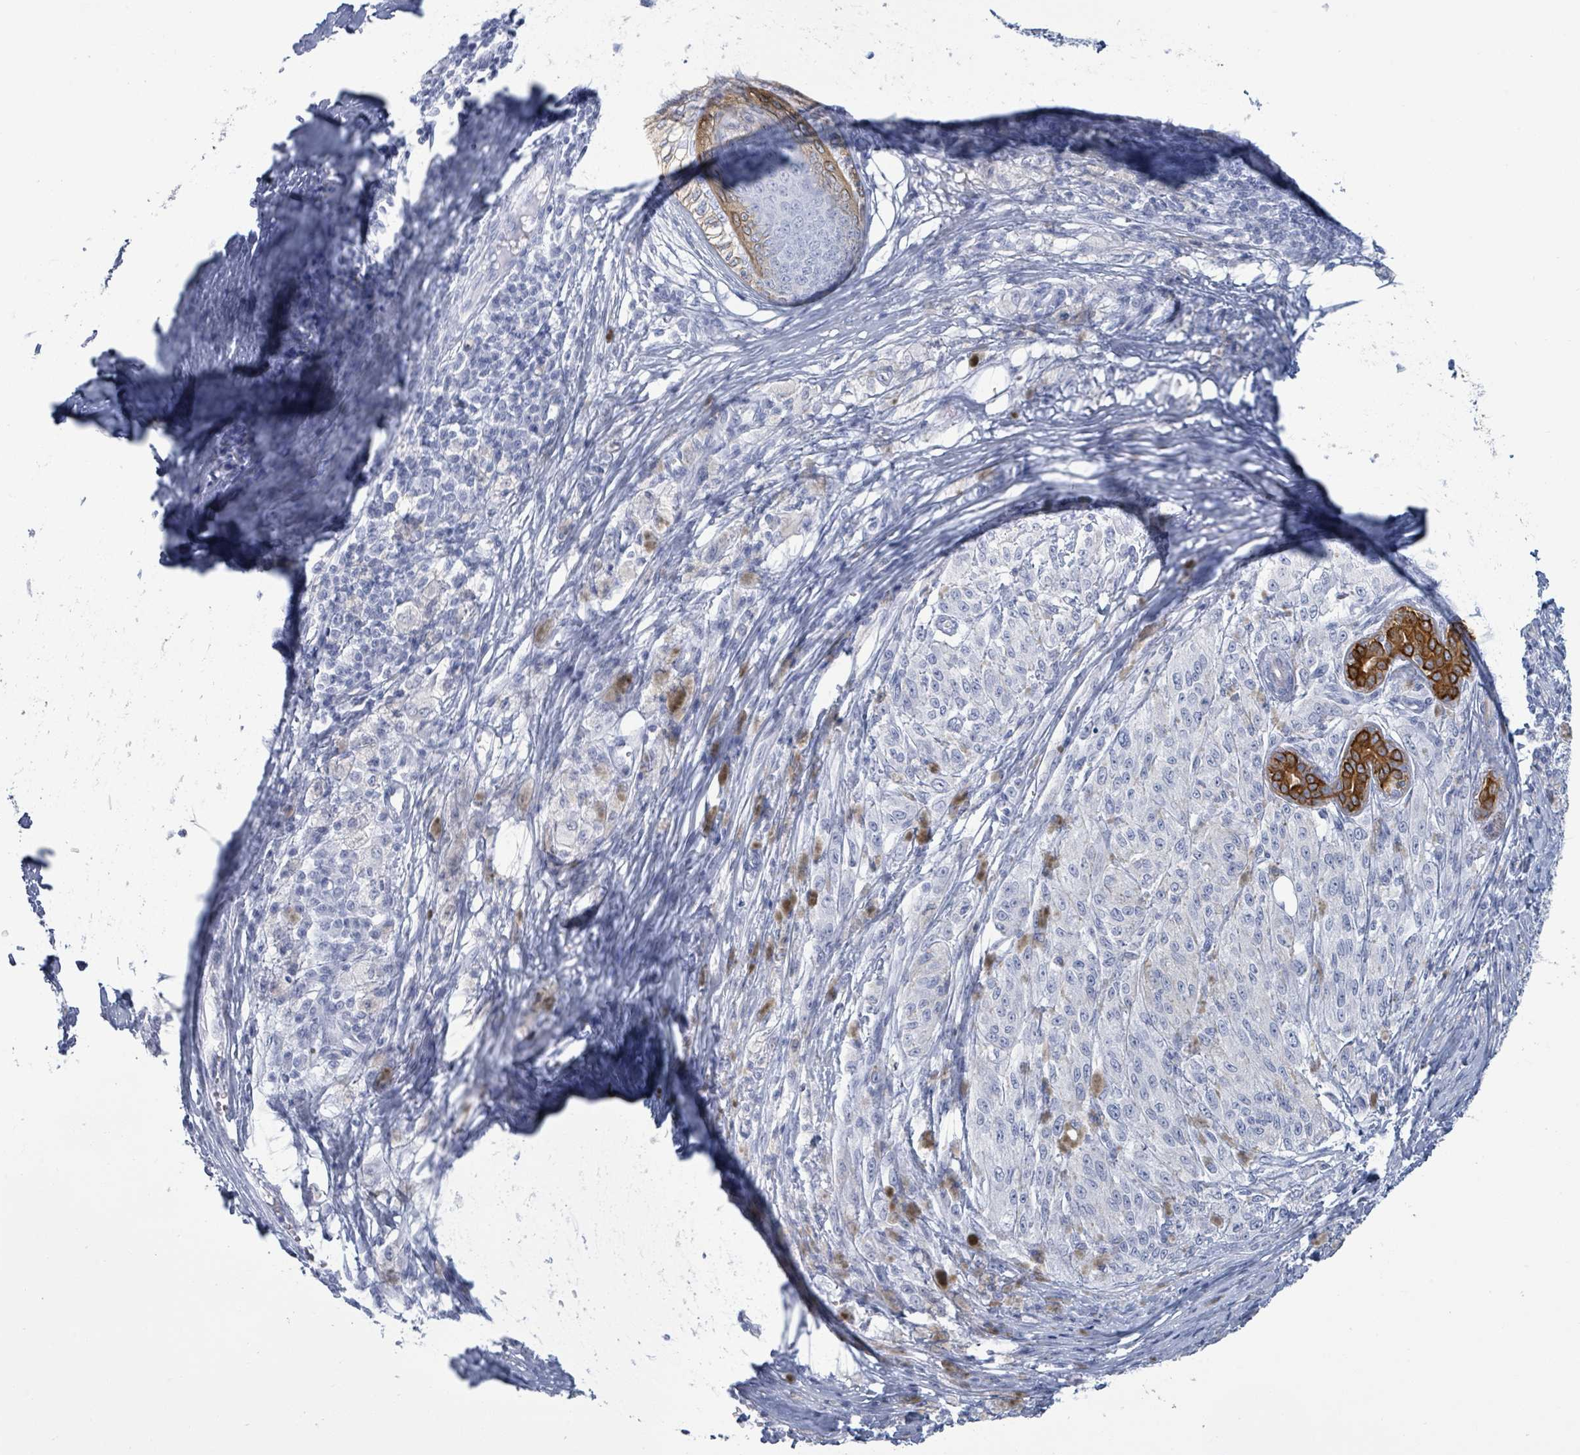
{"staining": {"intensity": "negative", "quantity": "none", "location": "none"}, "tissue": "melanoma", "cell_type": "Tumor cells", "image_type": "cancer", "snomed": [{"axis": "morphology", "description": "Malignant melanoma, NOS"}, {"axis": "topography", "description": "Skin"}], "caption": "Histopathology image shows no protein positivity in tumor cells of malignant melanoma tissue.", "gene": "KRT8", "patient": {"sex": "female", "age": 52}}